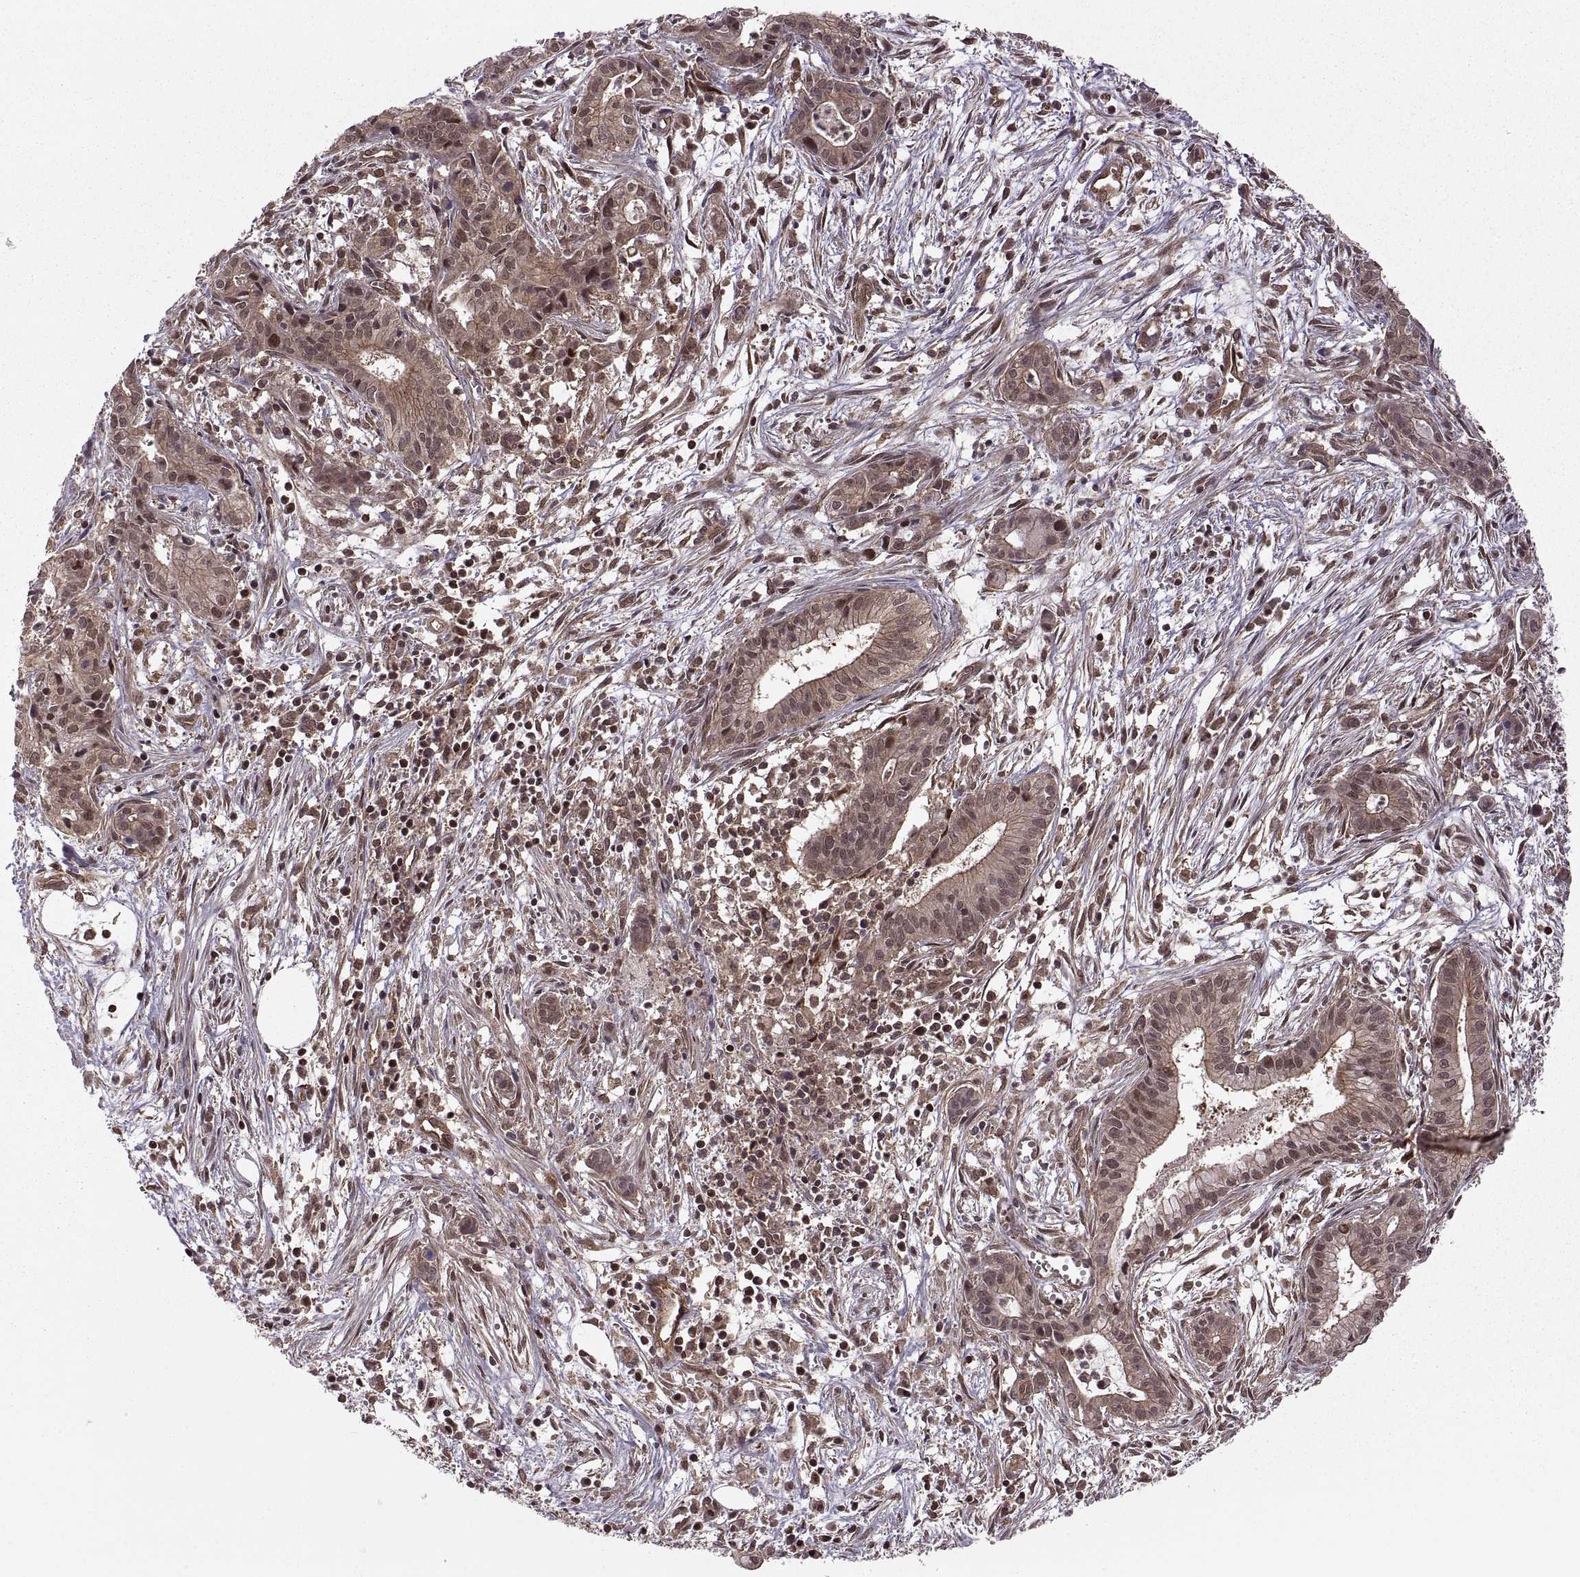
{"staining": {"intensity": "moderate", "quantity": "<25%", "location": "cytoplasmic/membranous"}, "tissue": "pancreatic cancer", "cell_type": "Tumor cells", "image_type": "cancer", "snomed": [{"axis": "morphology", "description": "Adenocarcinoma, NOS"}, {"axis": "topography", "description": "Pancreas"}], "caption": "An image of pancreatic adenocarcinoma stained for a protein demonstrates moderate cytoplasmic/membranous brown staining in tumor cells.", "gene": "DEDD", "patient": {"sex": "male", "age": 48}}